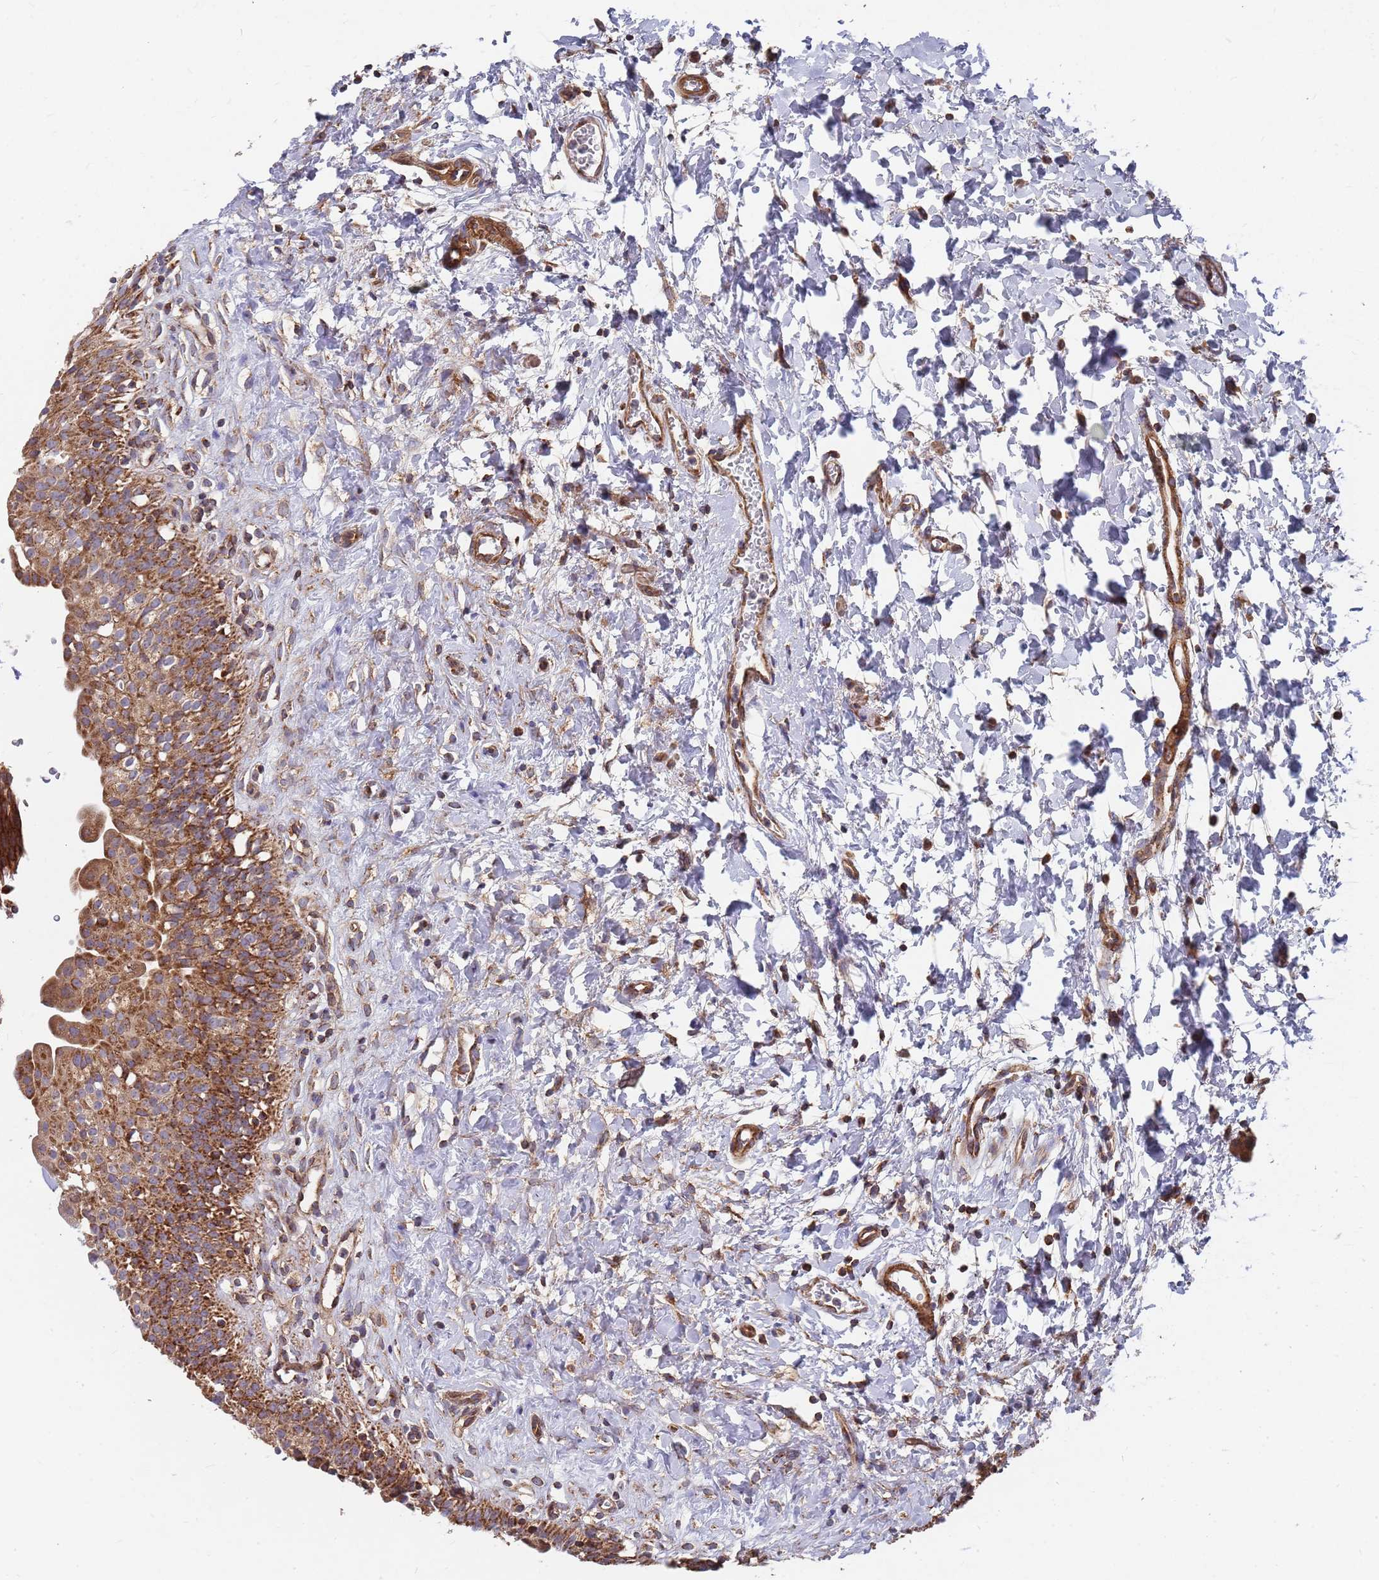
{"staining": {"intensity": "strong", "quantity": ">75%", "location": "cytoplasmic/membranous"}, "tissue": "urinary bladder", "cell_type": "Urothelial cells", "image_type": "normal", "snomed": [{"axis": "morphology", "description": "Normal tissue, NOS"}, {"axis": "topography", "description": "Urinary bladder"}], "caption": "Urinary bladder was stained to show a protein in brown. There is high levels of strong cytoplasmic/membranous staining in about >75% of urothelial cells. Ihc stains the protein of interest in brown and the nuclei are stained blue.", "gene": "WDFY3", "patient": {"sex": "male", "age": 51}}